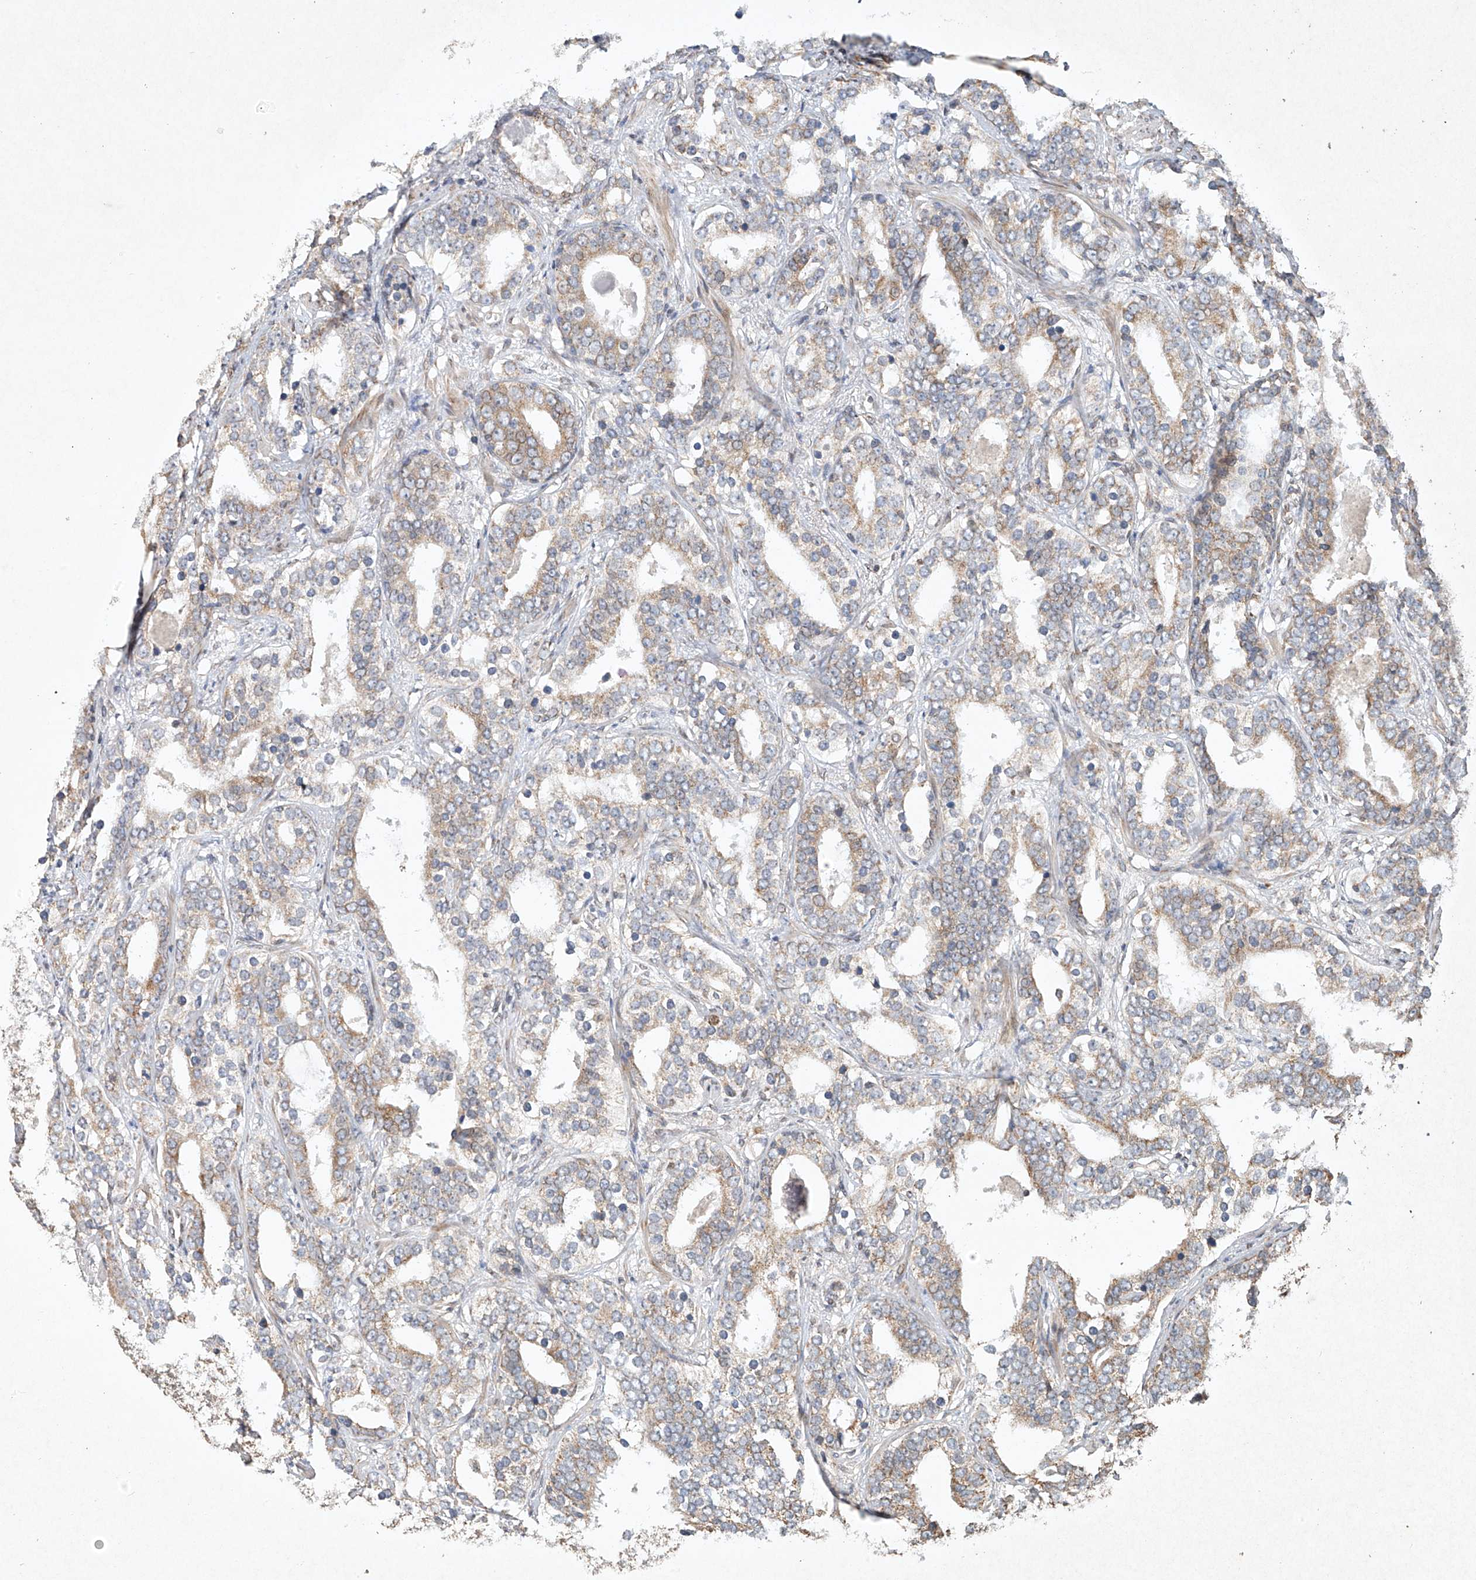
{"staining": {"intensity": "moderate", "quantity": "25%-75%", "location": "cytoplasmic/membranous"}, "tissue": "prostate cancer", "cell_type": "Tumor cells", "image_type": "cancer", "snomed": [{"axis": "morphology", "description": "Adenocarcinoma, High grade"}, {"axis": "topography", "description": "Prostate"}], "caption": "A high-resolution image shows immunohistochemistry (IHC) staining of adenocarcinoma (high-grade) (prostate), which demonstrates moderate cytoplasmic/membranous positivity in about 25%-75% of tumor cells.", "gene": "SEMA3B", "patient": {"sex": "male", "age": 62}}